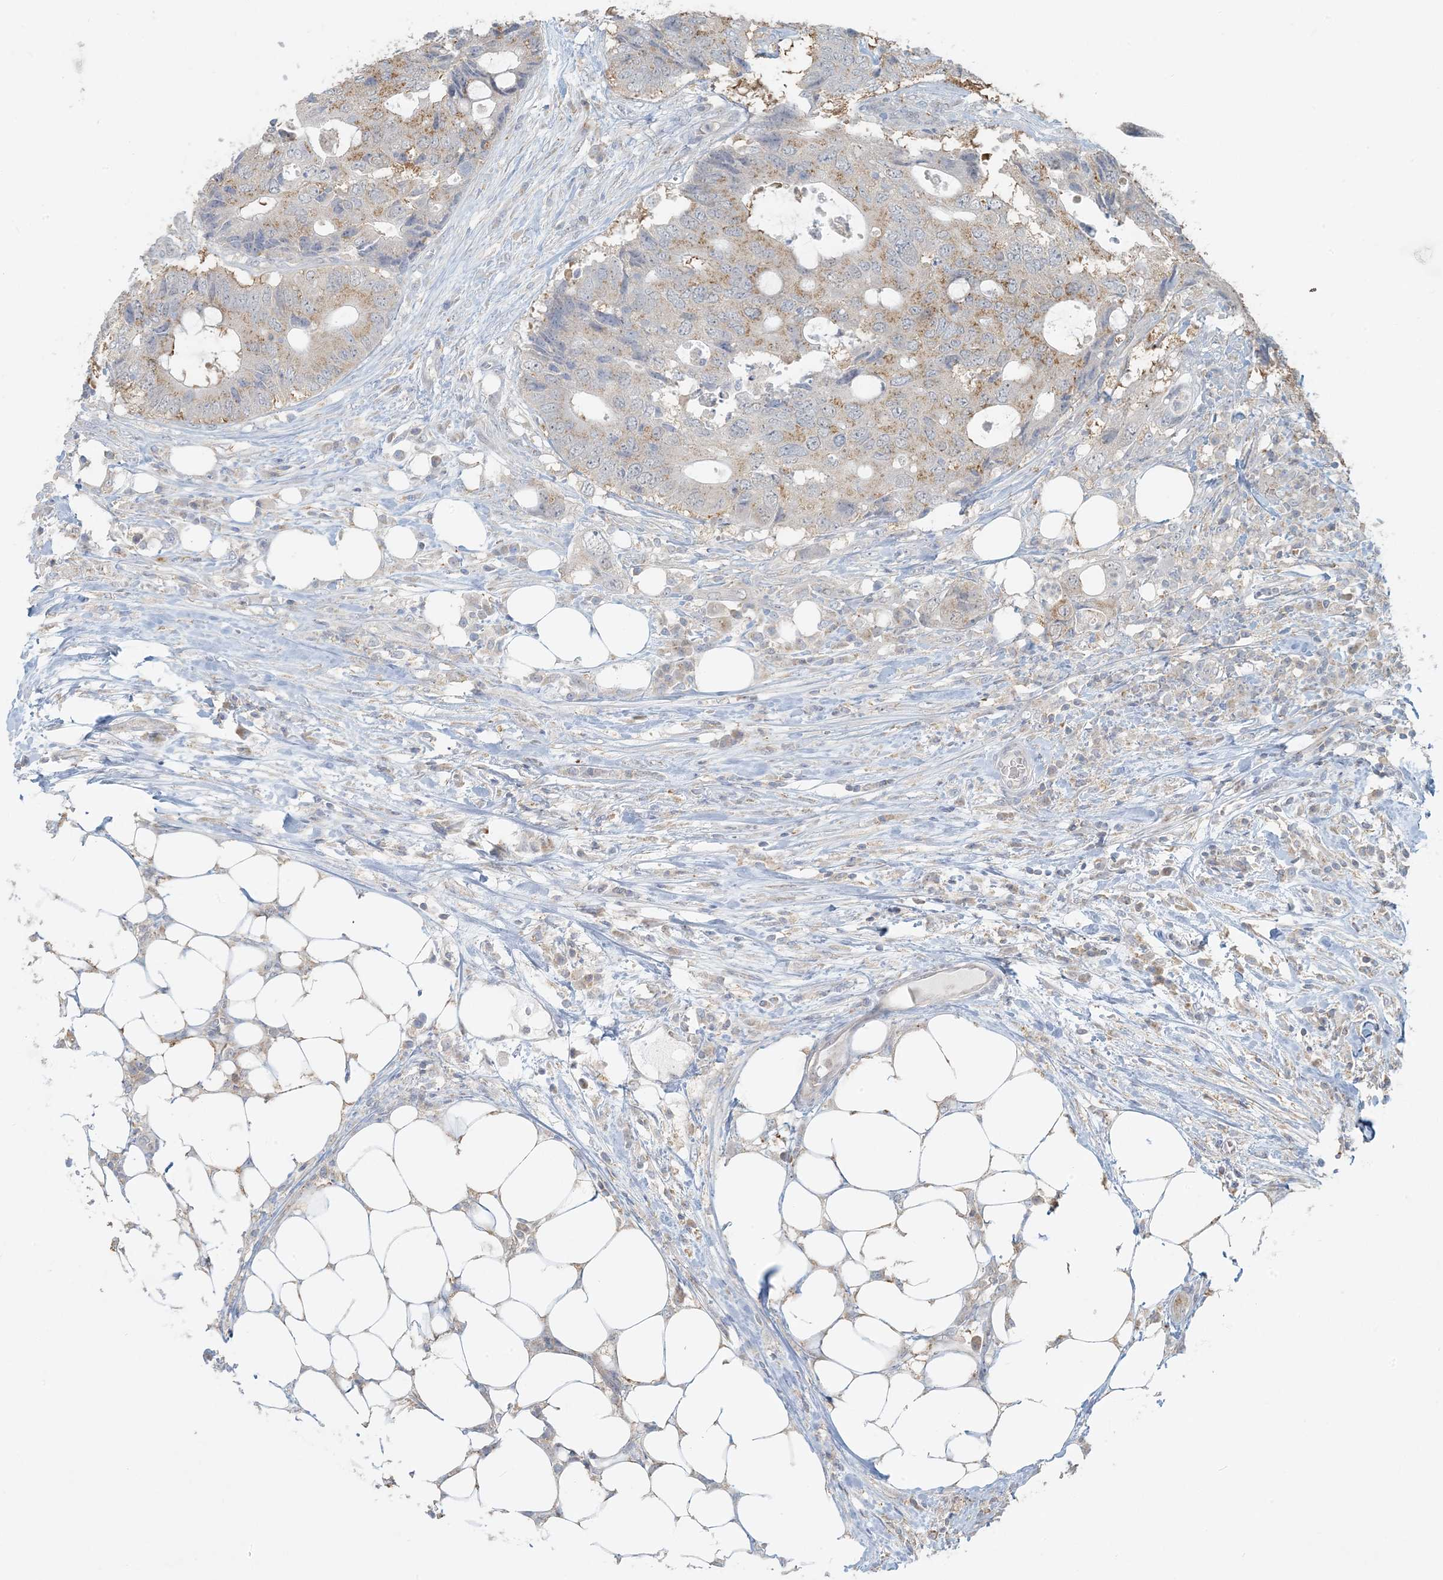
{"staining": {"intensity": "weak", "quantity": "25%-75%", "location": "cytoplasmic/membranous"}, "tissue": "colorectal cancer", "cell_type": "Tumor cells", "image_type": "cancer", "snomed": [{"axis": "morphology", "description": "Adenocarcinoma, NOS"}, {"axis": "topography", "description": "Colon"}], "caption": "Immunohistochemistry of human adenocarcinoma (colorectal) displays low levels of weak cytoplasmic/membranous staining in approximately 25%-75% of tumor cells.", "gene": "HACL1", "patient": {"sex": "male", "age": 71}}